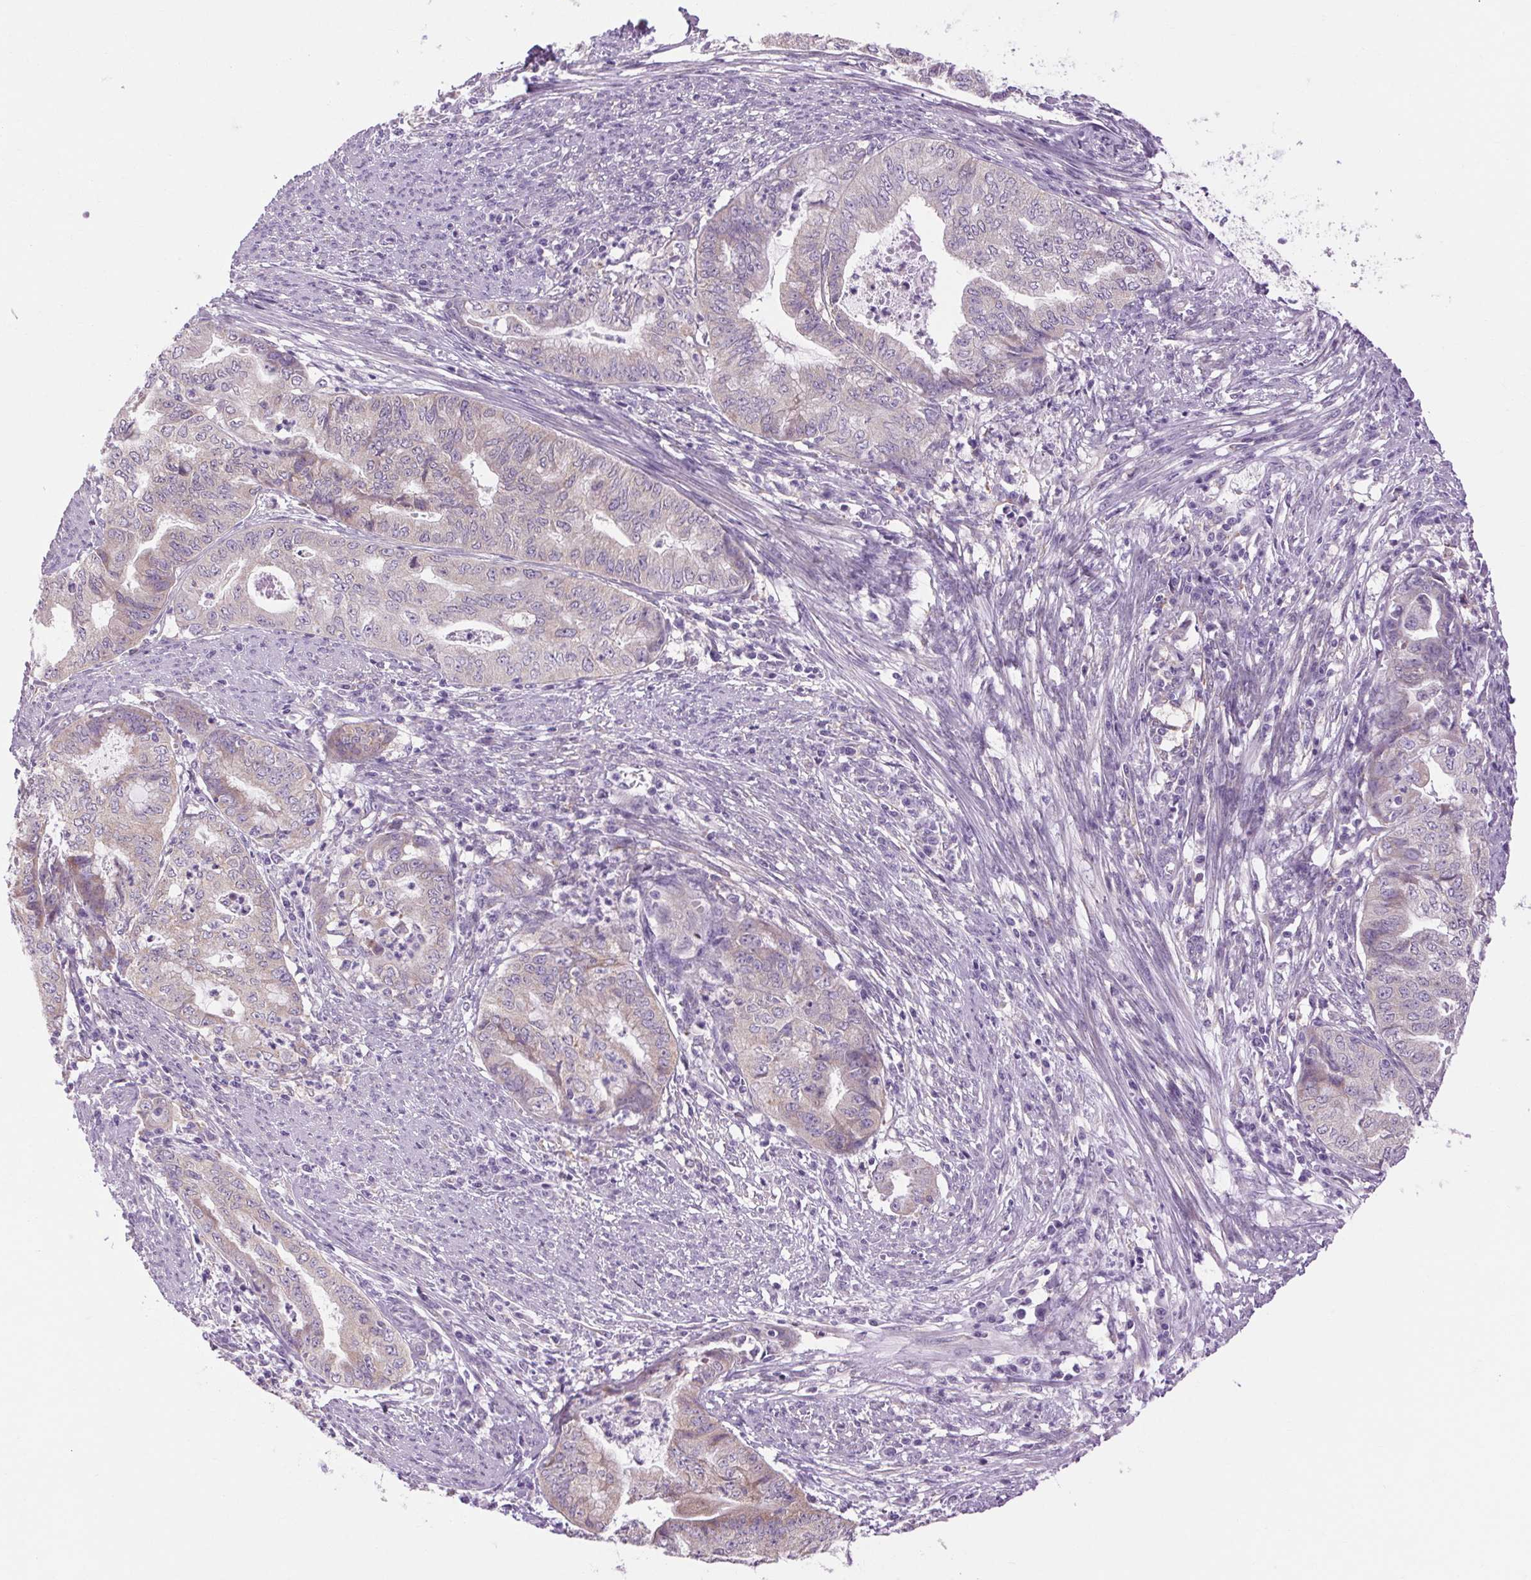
{"staining": {"intensity": "negative", "quantity": "none", "location": "none"}, "tissue": "endometrial cancer", "cell_type": "Tumor cells", "image_type": "cancer", "snomed": [{"axis": "morphology", "description": "Adenocarcinoma, NOS"}, {"axis": "topography", "description": "Endometrium"}], "caption": "The image reveals no significant positivity in tumor cells of endometrial adenocarcinoma.", "gene": "SOWAHC", "patient": {"sex": "female", "age": 79}}